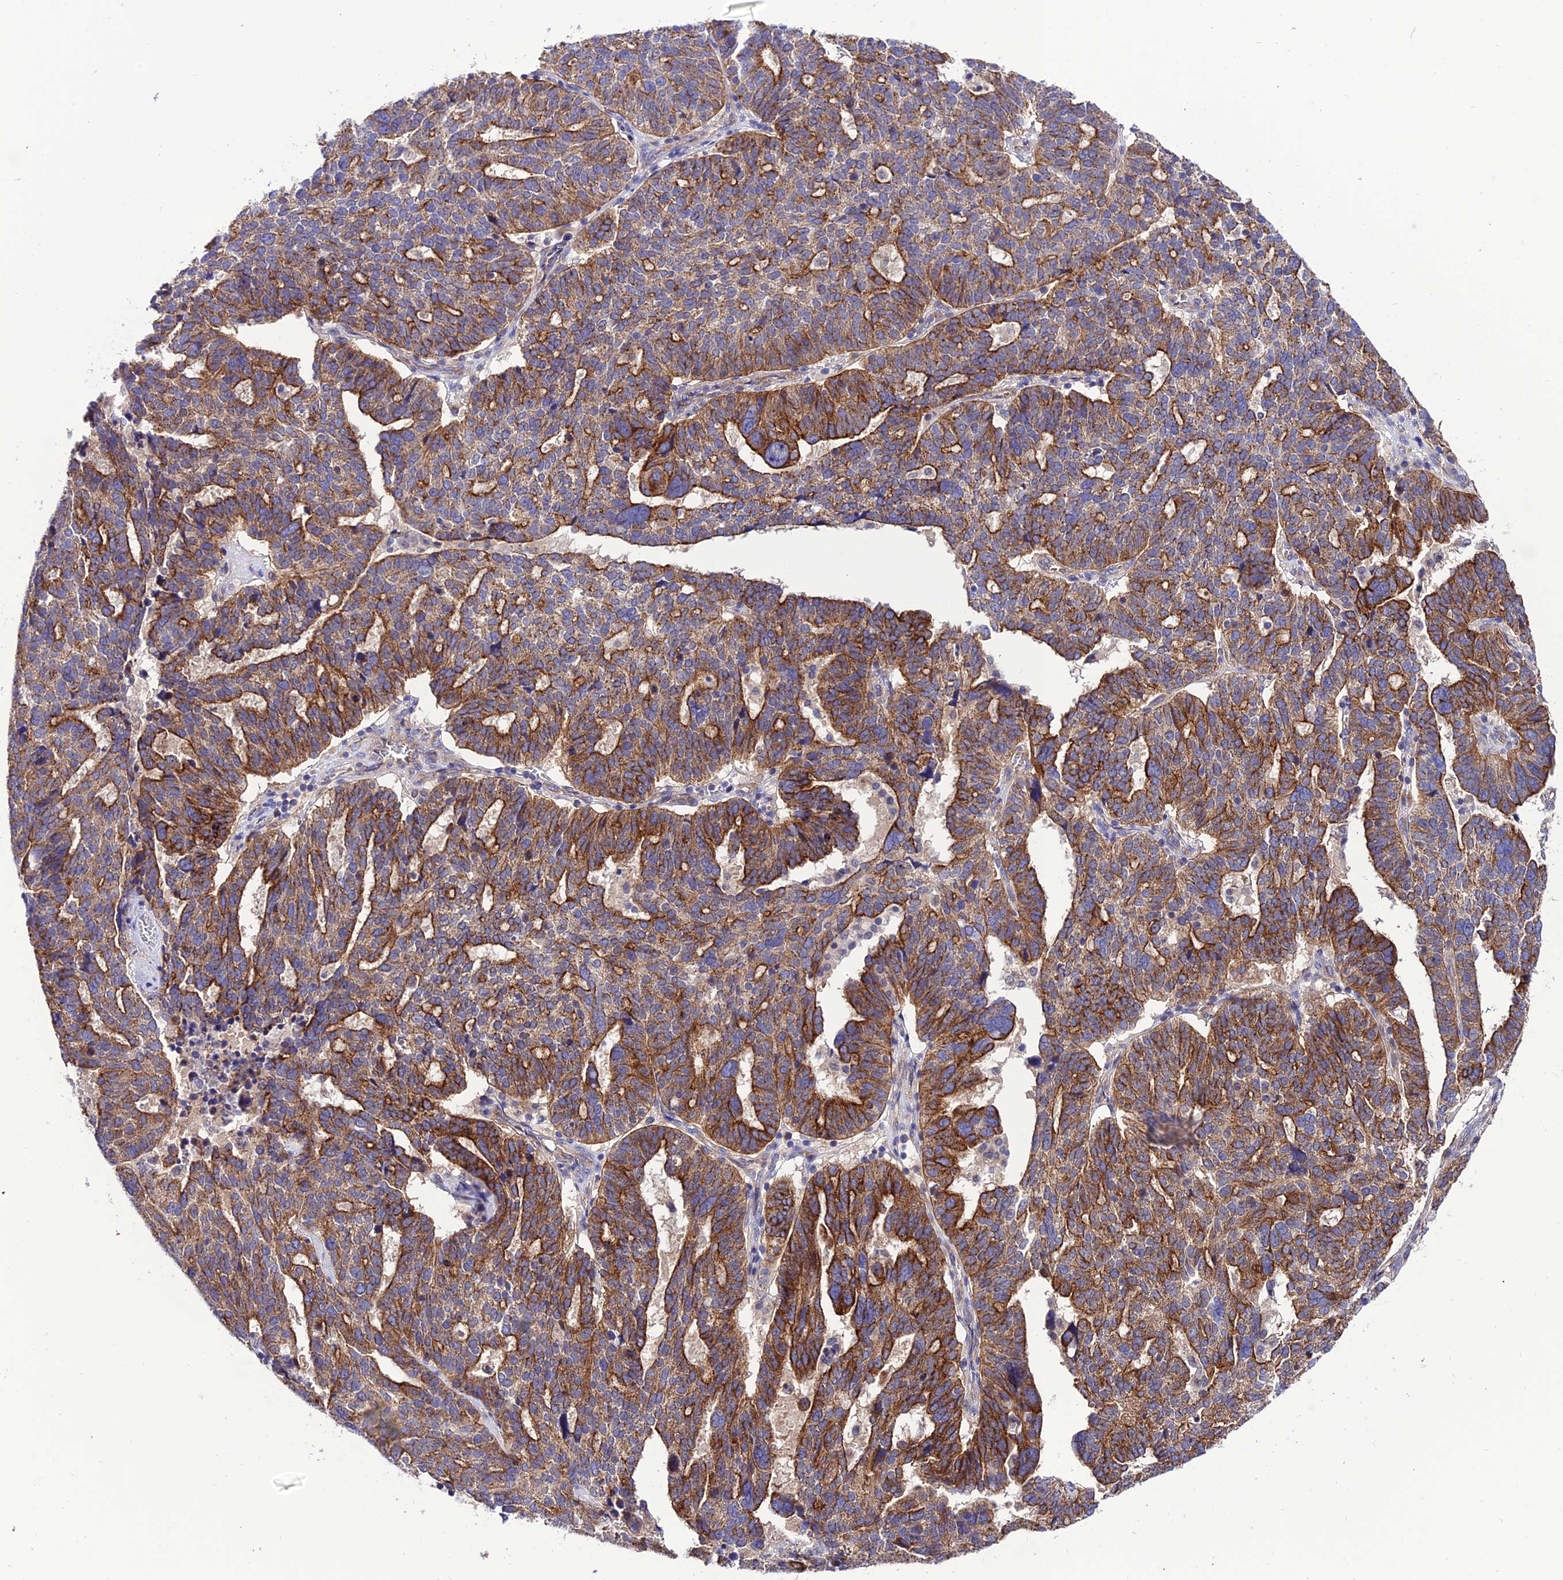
{"staining": {"intensity": "strong", "quantity": ">75%", "location": "cytoplasmic/membranous"}, "tissue": "ovarian cancer", "cell_type": "Tumor cells", "image_type": "cancer", "snomed": [{"axis": "morphology", "description": "Cystadenocarcinoma, serous, NOS"}, {"axis": "topography", "description": "Ovary"}], "caption": "Ovarian cancer stained with DAB (3,3'-diaminobenzidine) IHC reveals high levels of strong cytoplasmic/membranous expression in about >75% of tumor cells.", "gene": "LACTB2", "patient": {"sex": "female", "age": 59}}